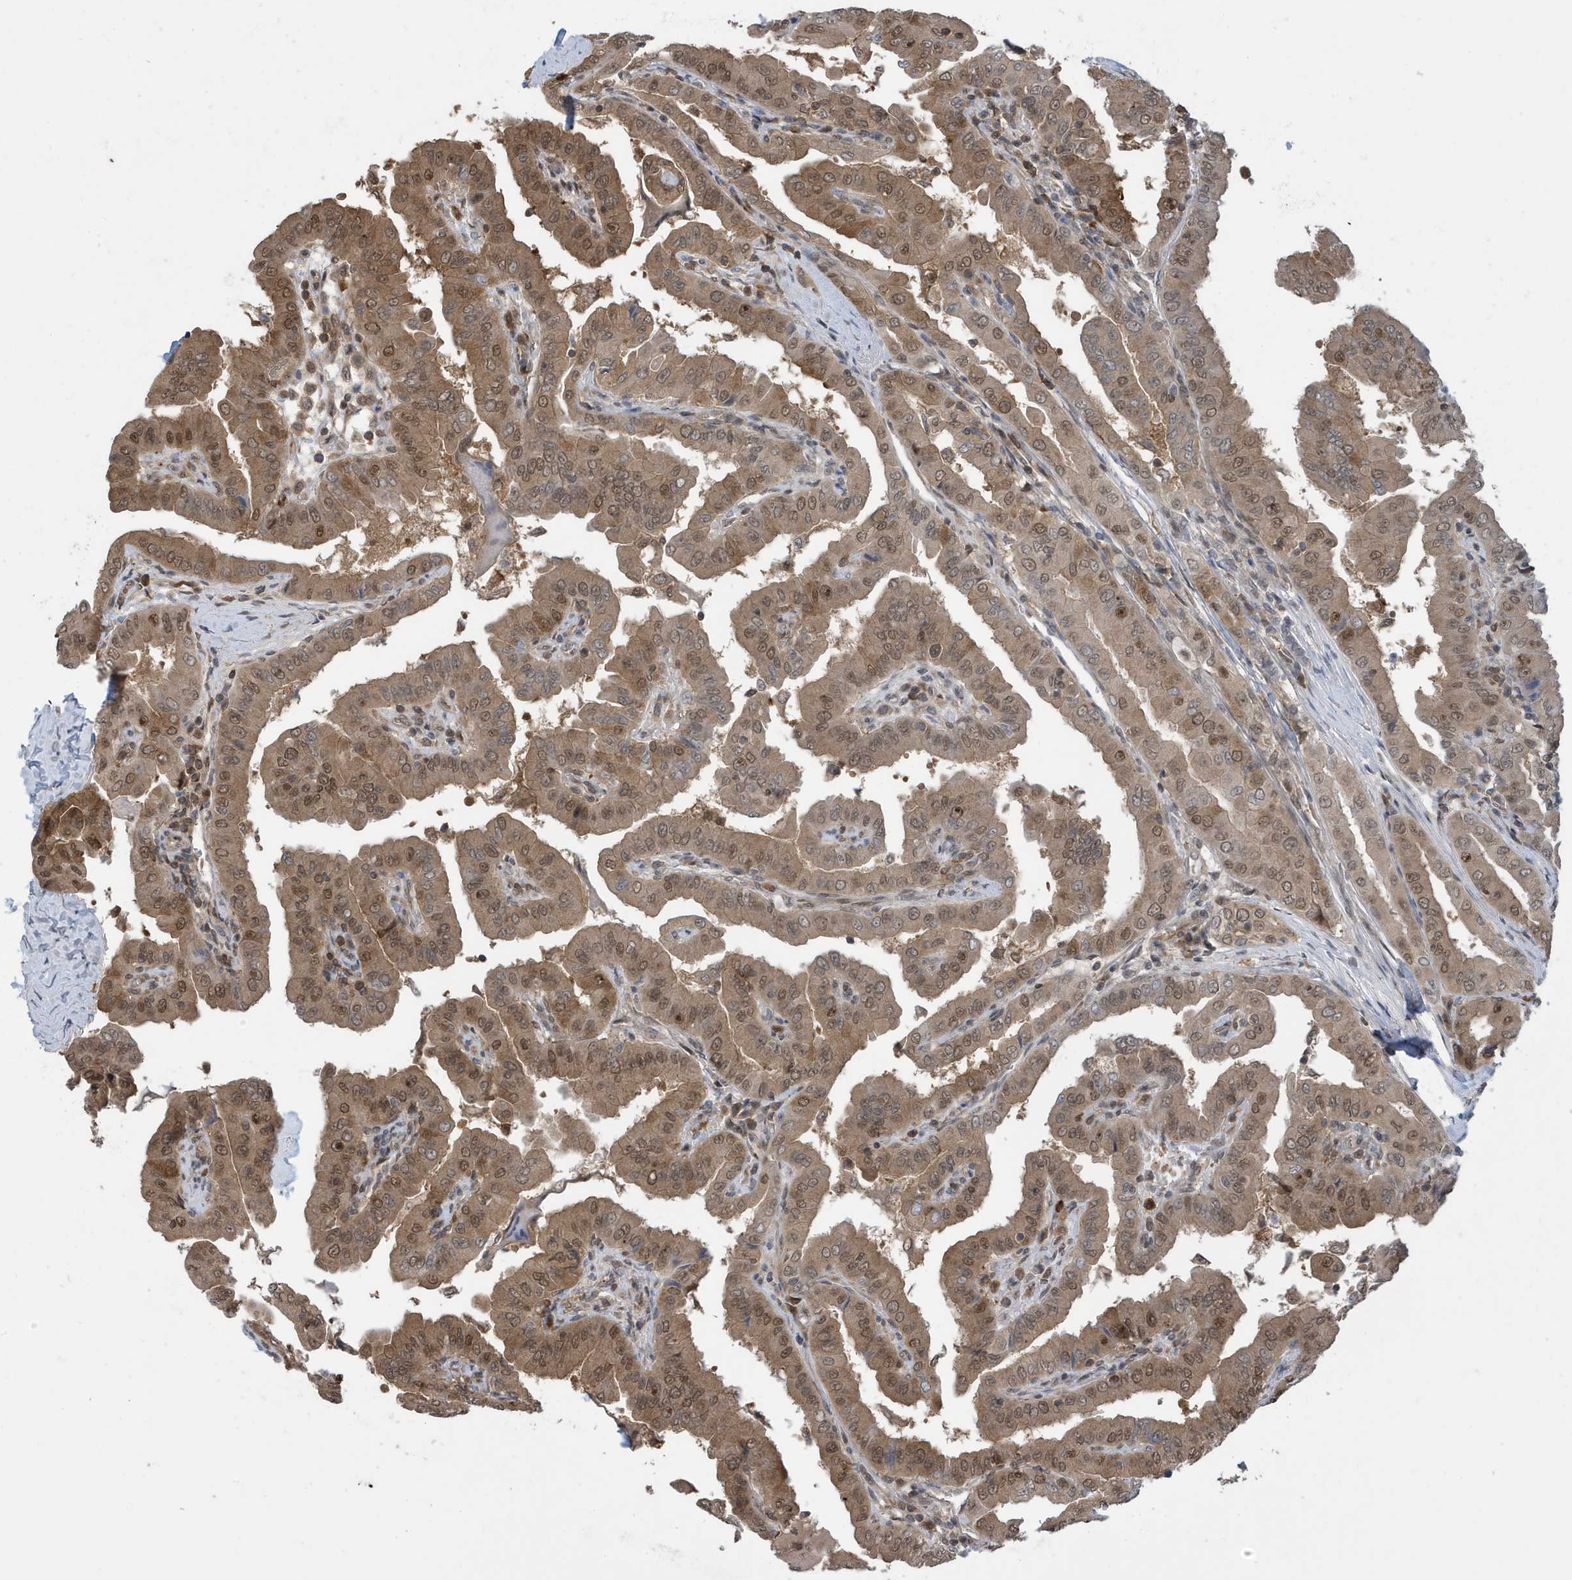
{"staining": {"intensity": "moderate", "quantity": ">75%", "location": "cytoplasmic/membranous,nuclear"}, "tissue": "thyroid cancer", "cell_type": "Tumor cells", "image_type": "cancer", "snomed": [{"axis": "morphology", "description": "Papillary adenocarcinoma, NOS"}, {"axis": "topography", "description": "Thyroid gland"}], "caption": "Immunohistochemistry (IHC) staining of thyroid cancer (papillary adenocarcinoma), which displays medium levels of moderate cytoplasmic/membranous and nuclear expression in about >75% of tumor cells indicating moderate cytoplasmic/membranous and nuclear protein positivity. The staining was performed using DAB (3,3'-diaminobenzidine) (brown) for protein detection and nuclei were counterstained in hematoxylin (blue).", "gene": "UBQLN1", "patient": {"sex": "male", "age": 33}}